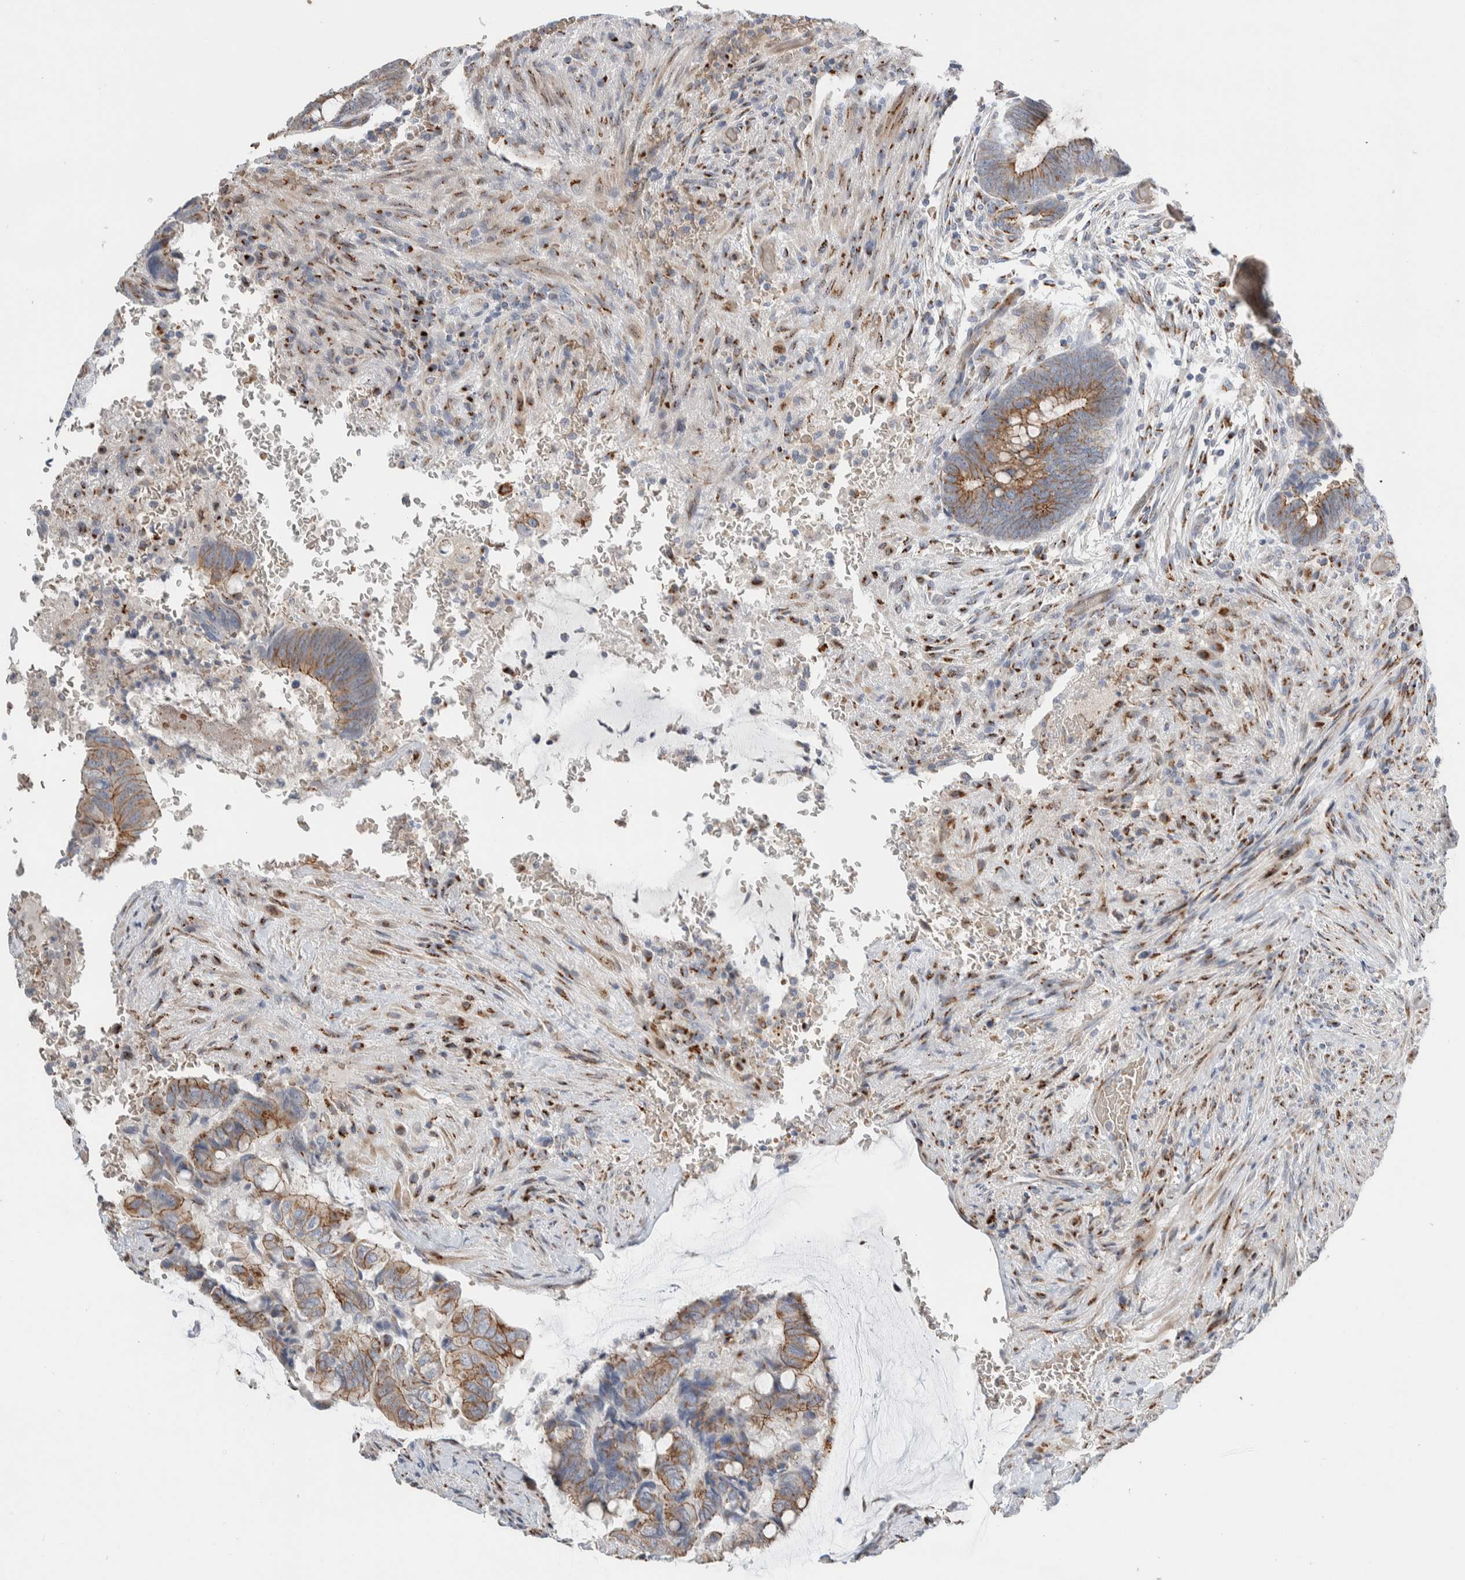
{"staining": {"intensity": "moderate", "quantity": ">75%", "location": "cytoplasmic/membranous"}, "tissue": "colorectal cancer", "cell_type": "Tumor cells", "image_type": "cancer", "snomed": [{"axis": "morphology", "description": "Normal tissue, NOS"}, {"axis": "morphology", "description": "Adenocarcinoma, NOS"}, {"axis": "topography", "description": "Rectum"}], "caption": "Protein expression analysis of colorectal cancer shows moderate cytoplasmic/membranous staining in about >75% of tumor cells.", "gene": "SLC38A10", "patient": {"sex": "male", "age": 92}}